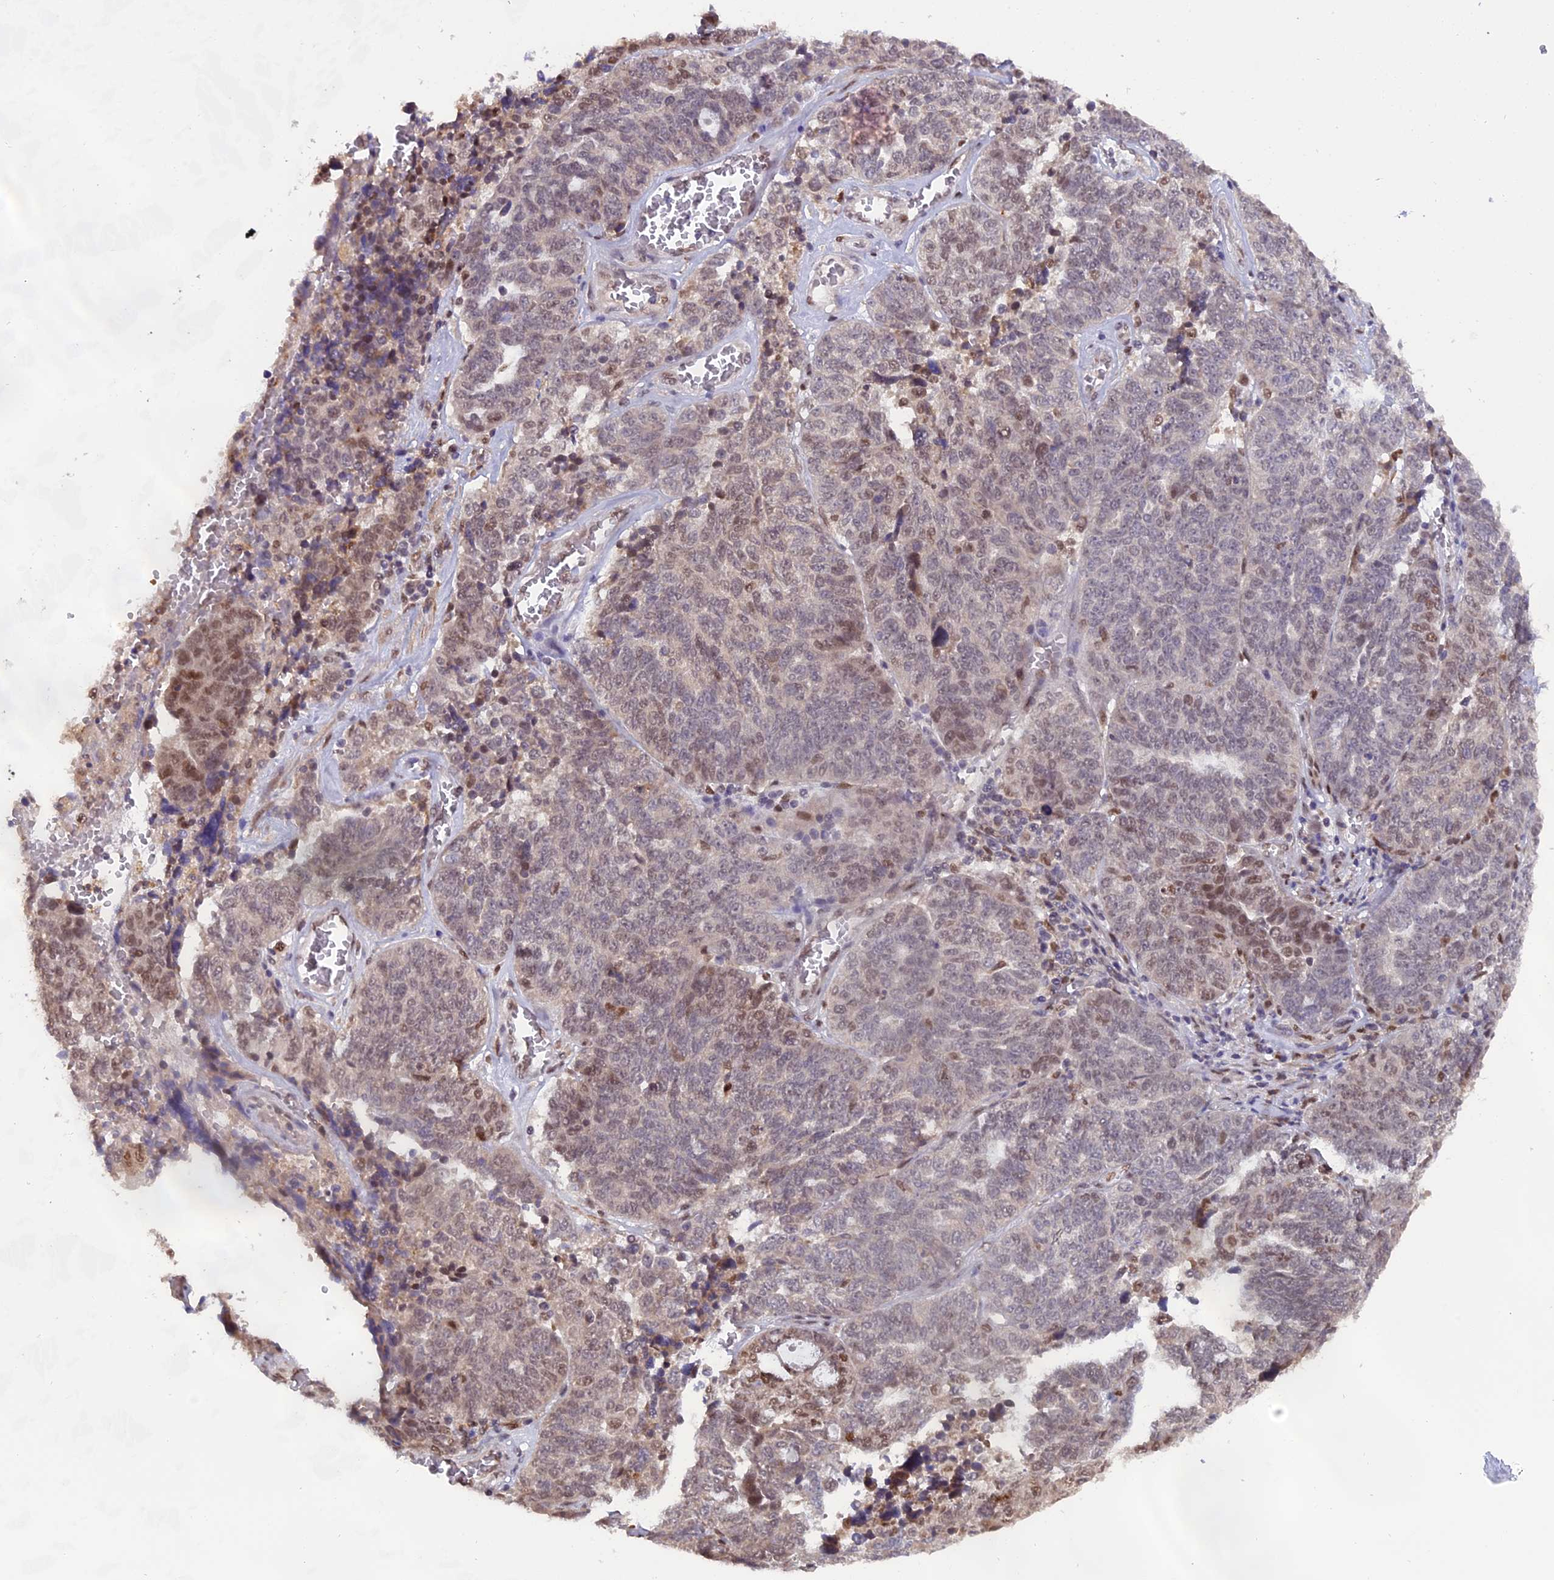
{"staining": {"intensity": "weak", "quantity": "25%-75%", "location": "nuclear"}, "tissue": "ovarian cancer", "cell_type": "Tumor cells", "image_type": "cancer", "snomed": [{"axis": "morphology", "description": "Cystadenocarcinoma, serous, NOS"}, {"axis": "topography", "description": "Ovary"}], "caption": "Ovarian cancer was stained to show a protein in brown. There is low levels of weak nuclear positivity in about 25%-75% of tumor cells.", "gene": "FAM118B", "patient": {"sex": "female", "age": 59}}